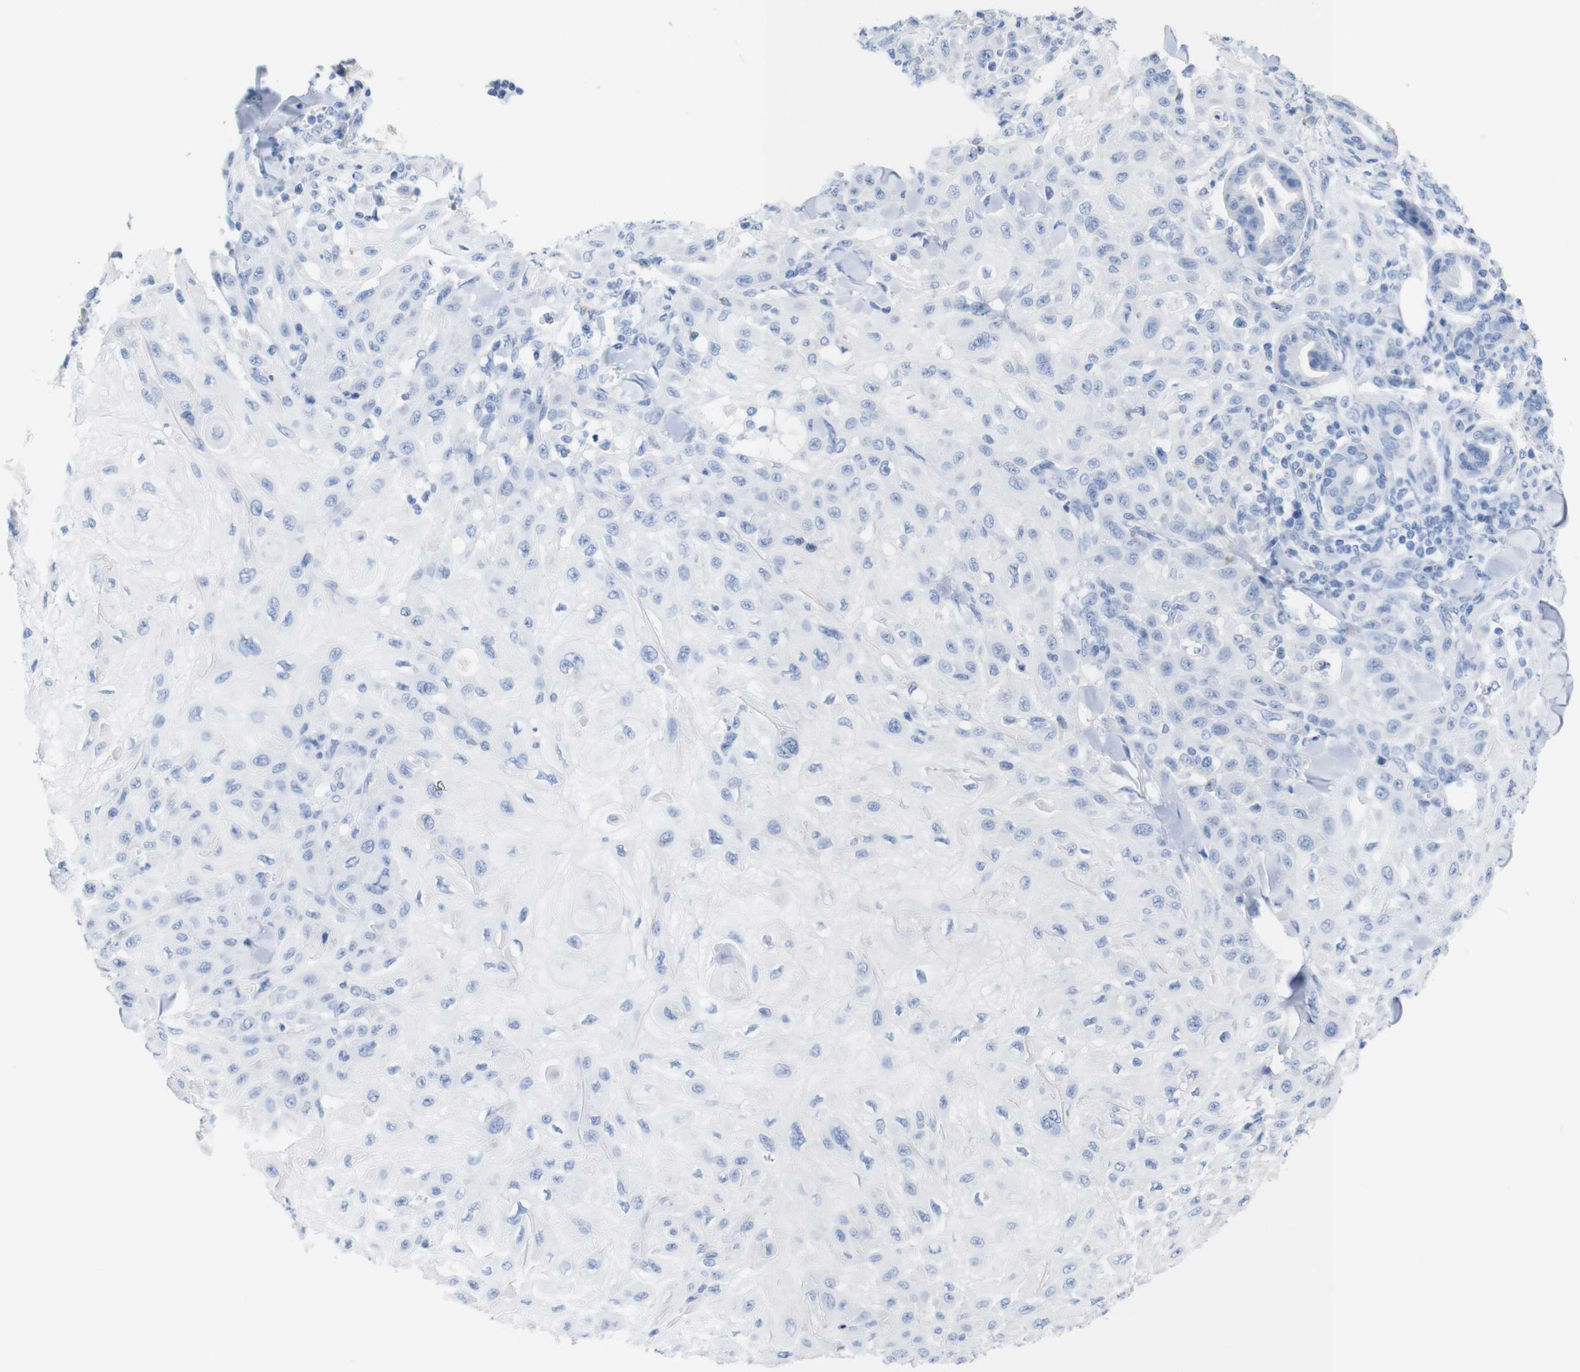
{"staining": {"intensity": "negative", "quantity": "none", "location": "none"}, "tissue": "skin cancer", "cell_type": "Tumor cells", "image_type": "cancer", "snomed": [{"axis": "morphology", "description": "Squamous cell carcinoma, NOS"}, {"axis": "topography", "description": "Skin"}], "caption": "Skin cancer was stained to show a protein in brown. There is no significant expression in tumor cells.", "gene": "LAG3", "patient": {"sex": "male", "age": 24}}